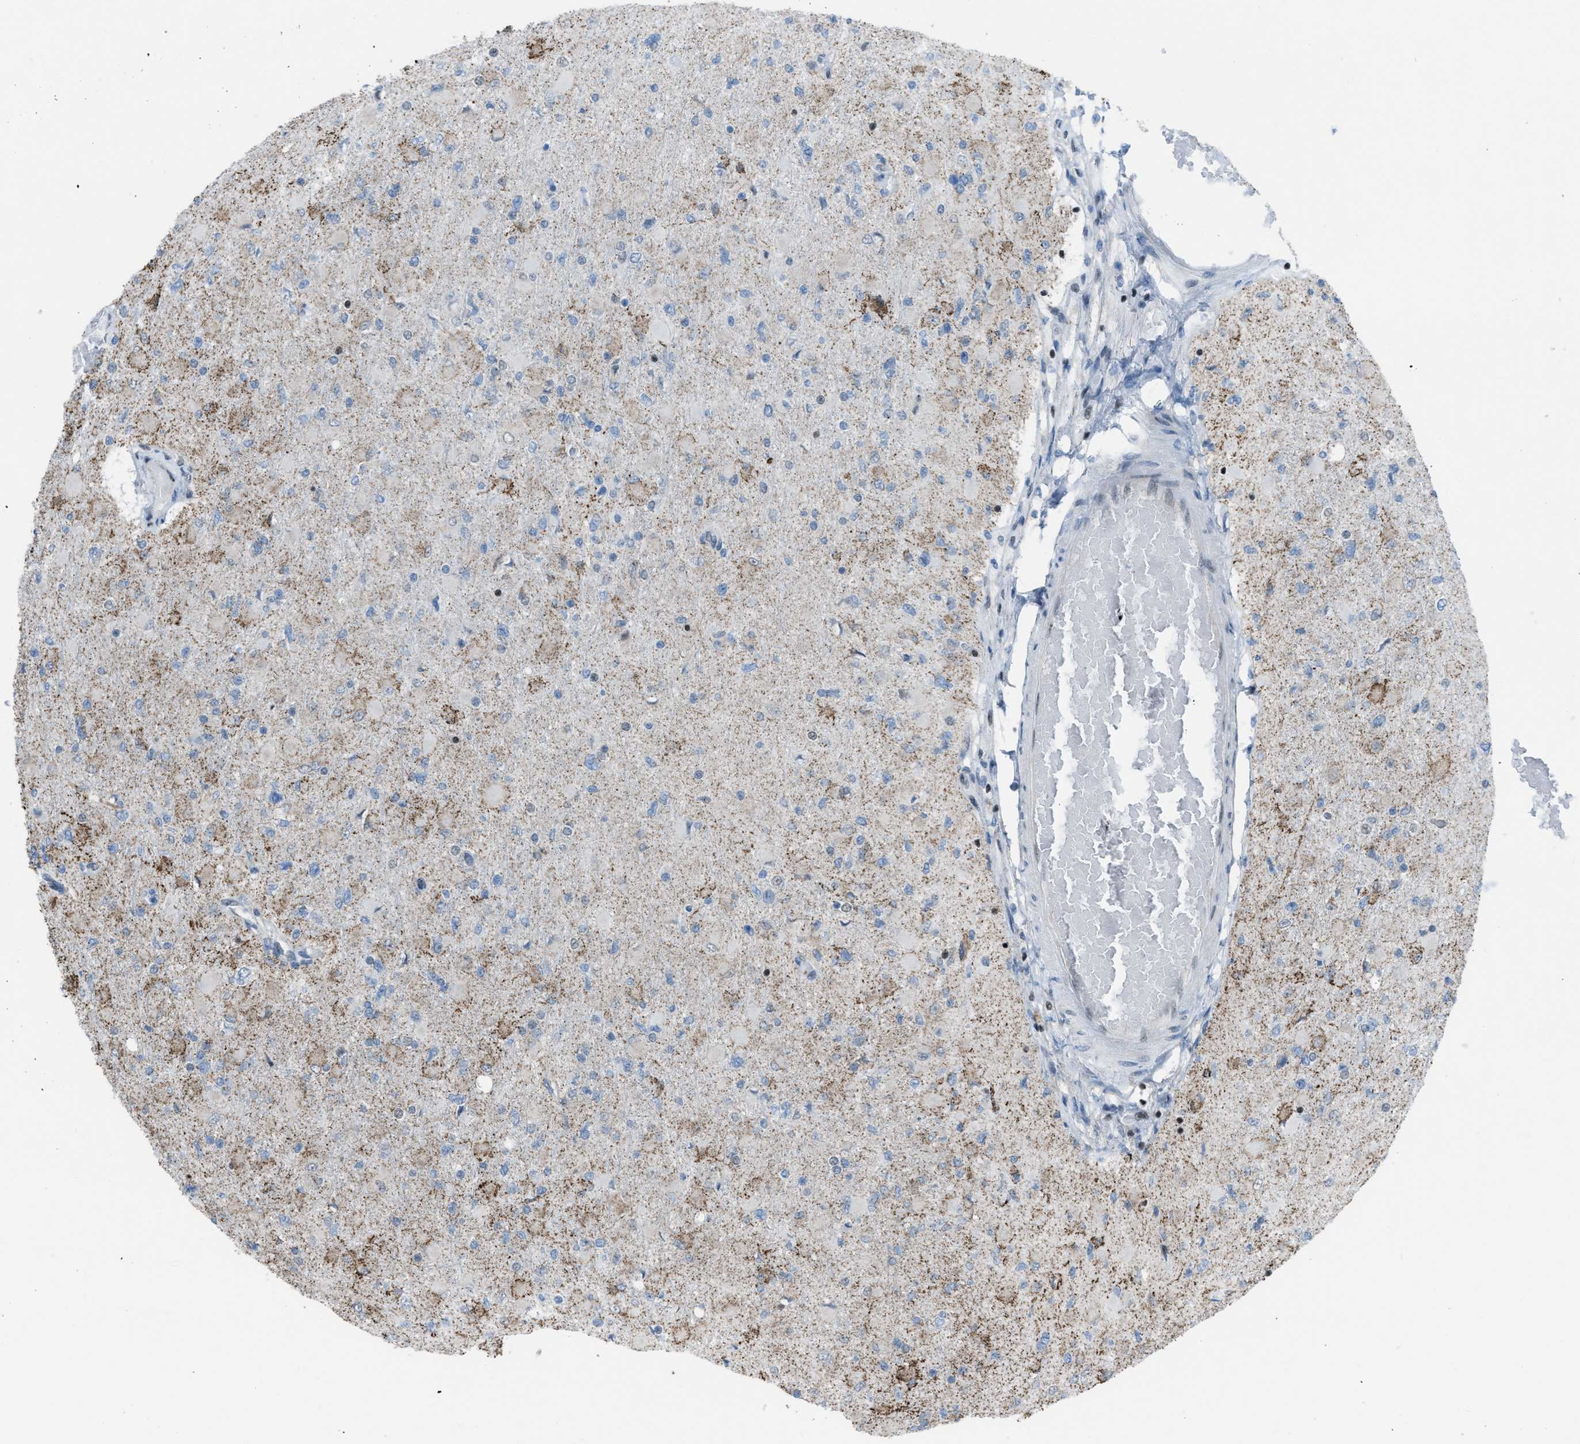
{"staining": {"intensity": "moderate", "quantity": "<25%", "location": "cytoplasmic/membranous"}, "tissue": "glioma", "cell_type": "Tumor cells", "image_type": "cancer", "snomed": [{"axis": "morphology", "description": "Glioma, malignant, High grade"}, {"axis": "topography", "description": "Cerebral cortex"}], "caption": "High-grade glioma (malignant) stained with a protein marker exhibits moderate staining in tumor cells.", "gene": "SLFN5", "patient": {"sex": "female", "age": 36}}